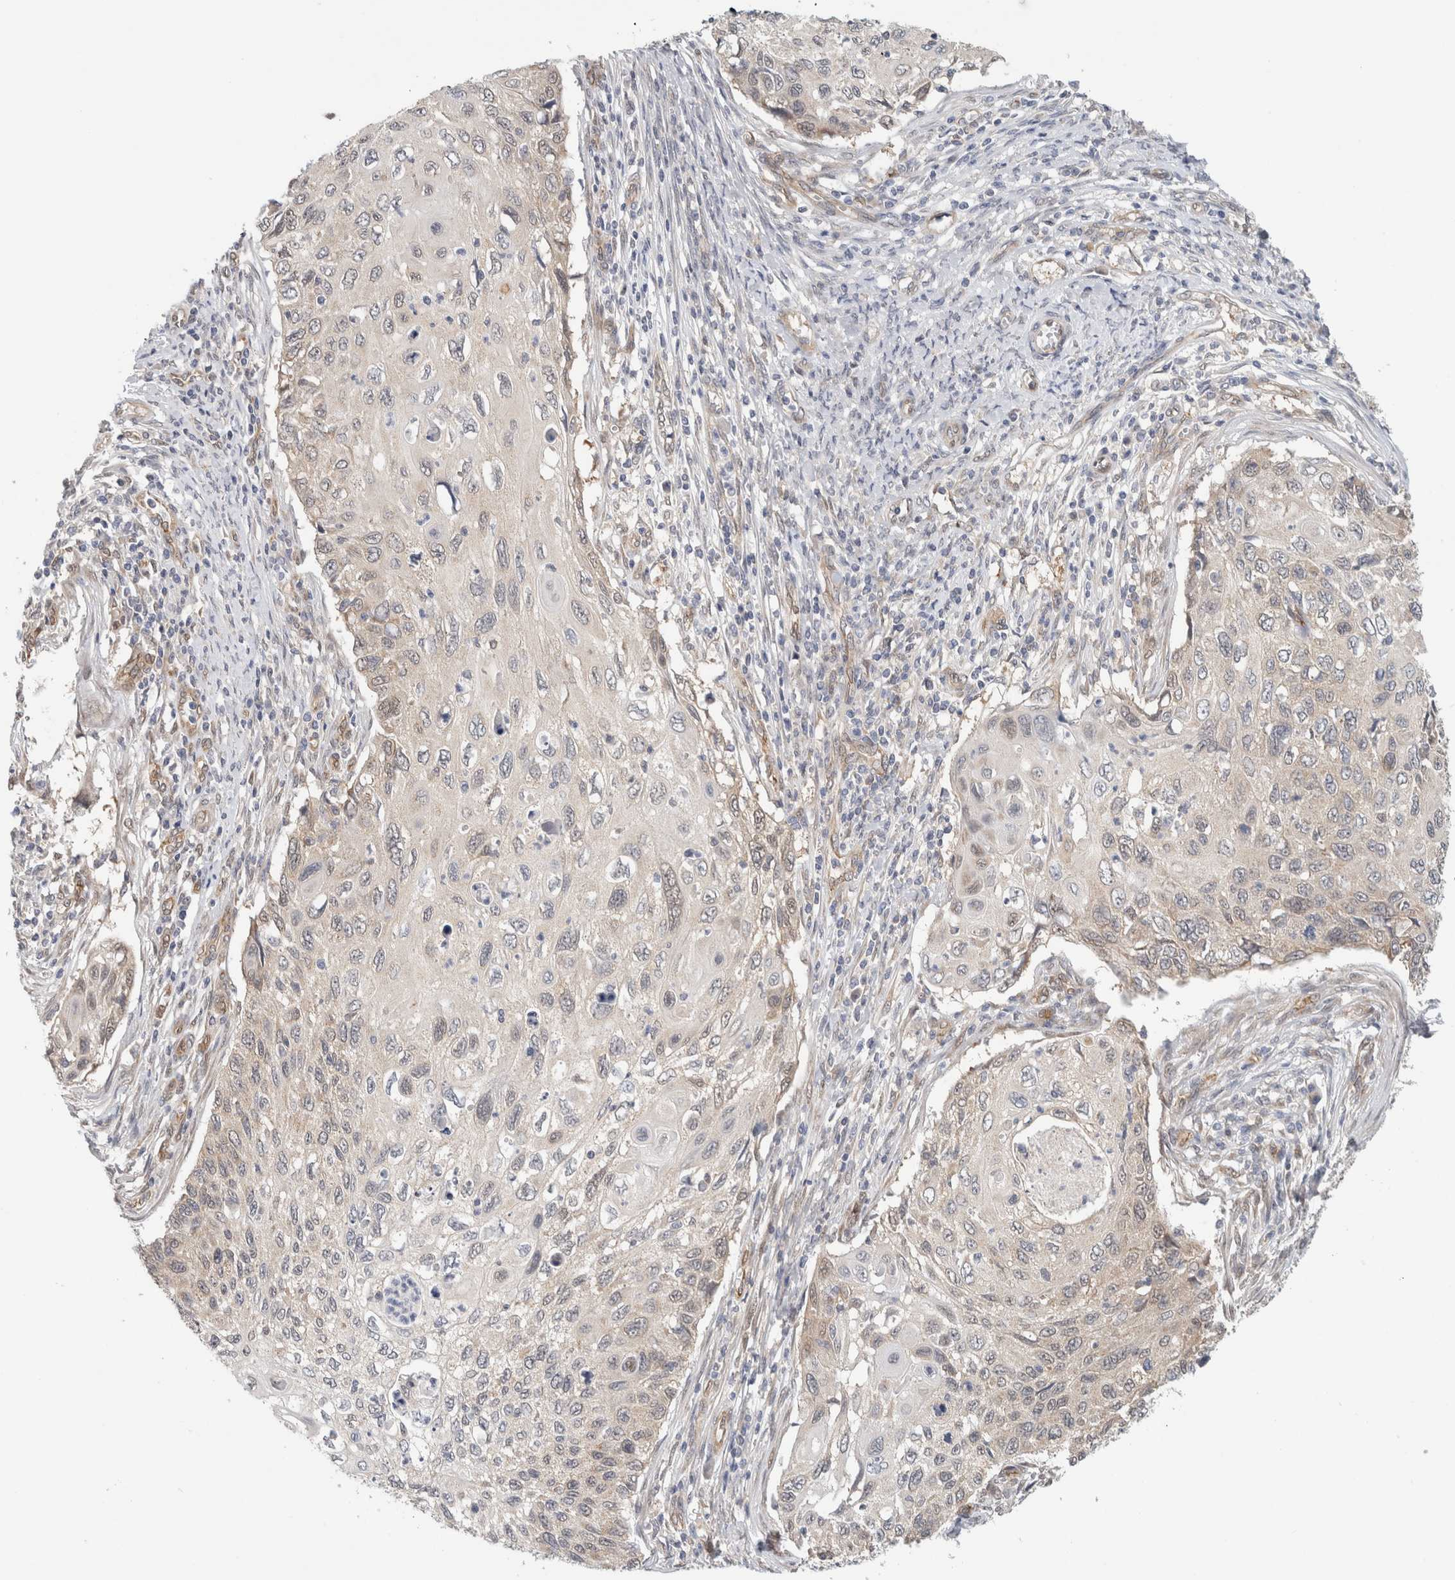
{"staining": {"intensity": "negative", "quantity": "none", "location": "none"}, "tissue": "cervical cancer", "cell_type": "Tumor cells", "image_type": "cancer", "snomed": [{"axis": "morphology", "description": "Squamous cell carcinoma, NOS"}, {"axis": "topography", "description": "Cervix"}], "caption": "Image shows no protein positivity in tumor cells of cervical cancer tissue.", "gene": "EIF4G3", "patient": {"sex": "female", "age": 70}}